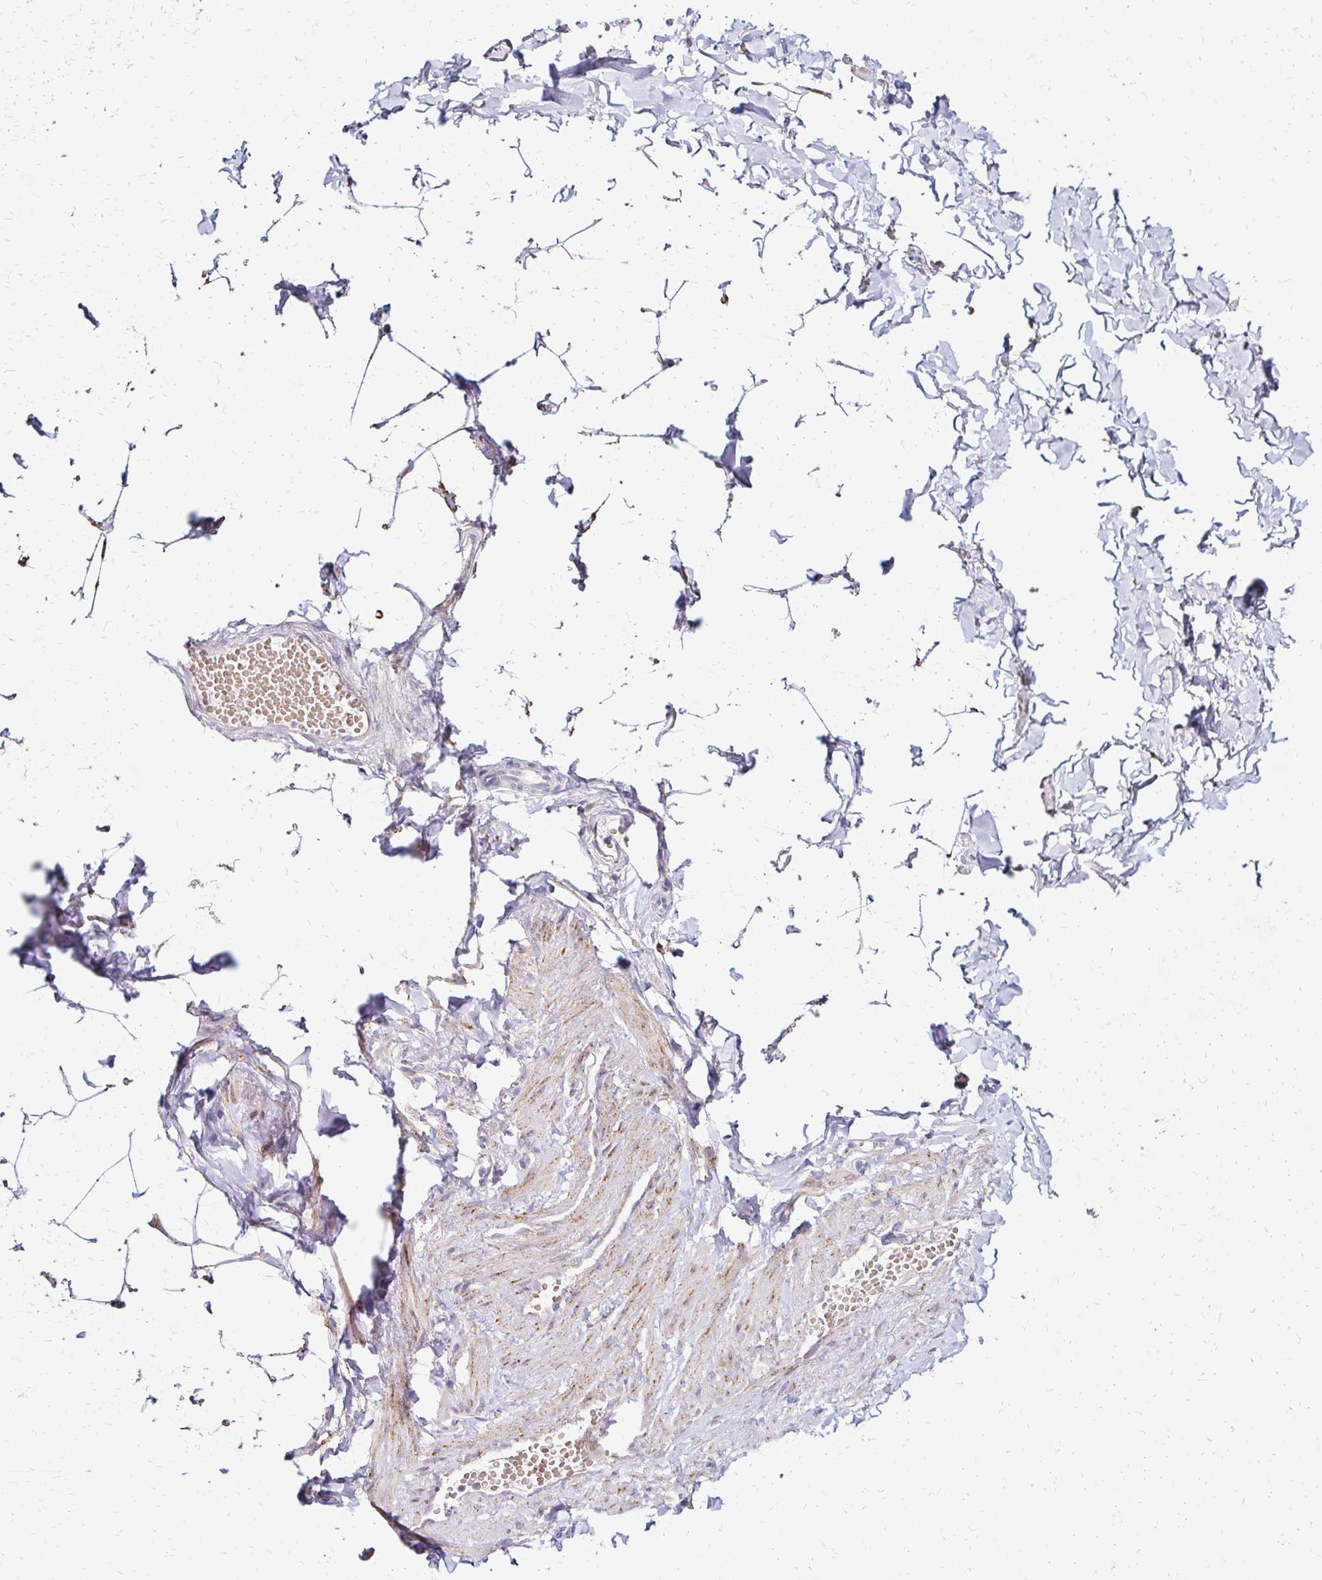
{"staining": {"intensity": "negative", "quantity": "none", "location": "none"}, "tissue": "adipose tissue", "cell_type": "Adipocytes", "image_type": "normal", "snomed": [{"axis": "morphology", "description": "Normal tissue, NOS"}, {"axis": "topography", "description": "Soft tissue"}, {"axis": "topography", "description": "Adipose tissue"}, {"axis": "topography", "description": "Vascular tissue"}, {"axis": "topography", "description": "Peripheral nerve tissue"}], "caption": "Immunohistochemical staining of benign human adipose tissue demonstrates no significant positivity in adipocytes. Brightfield microscopy of IHC stained with DAB (3,3'-diaminobenzidine) (brown) and hematoxylin (blue), captured at high magnification.", "gene": "IDUA", "patient": {"sex": "male", "age": 29}}